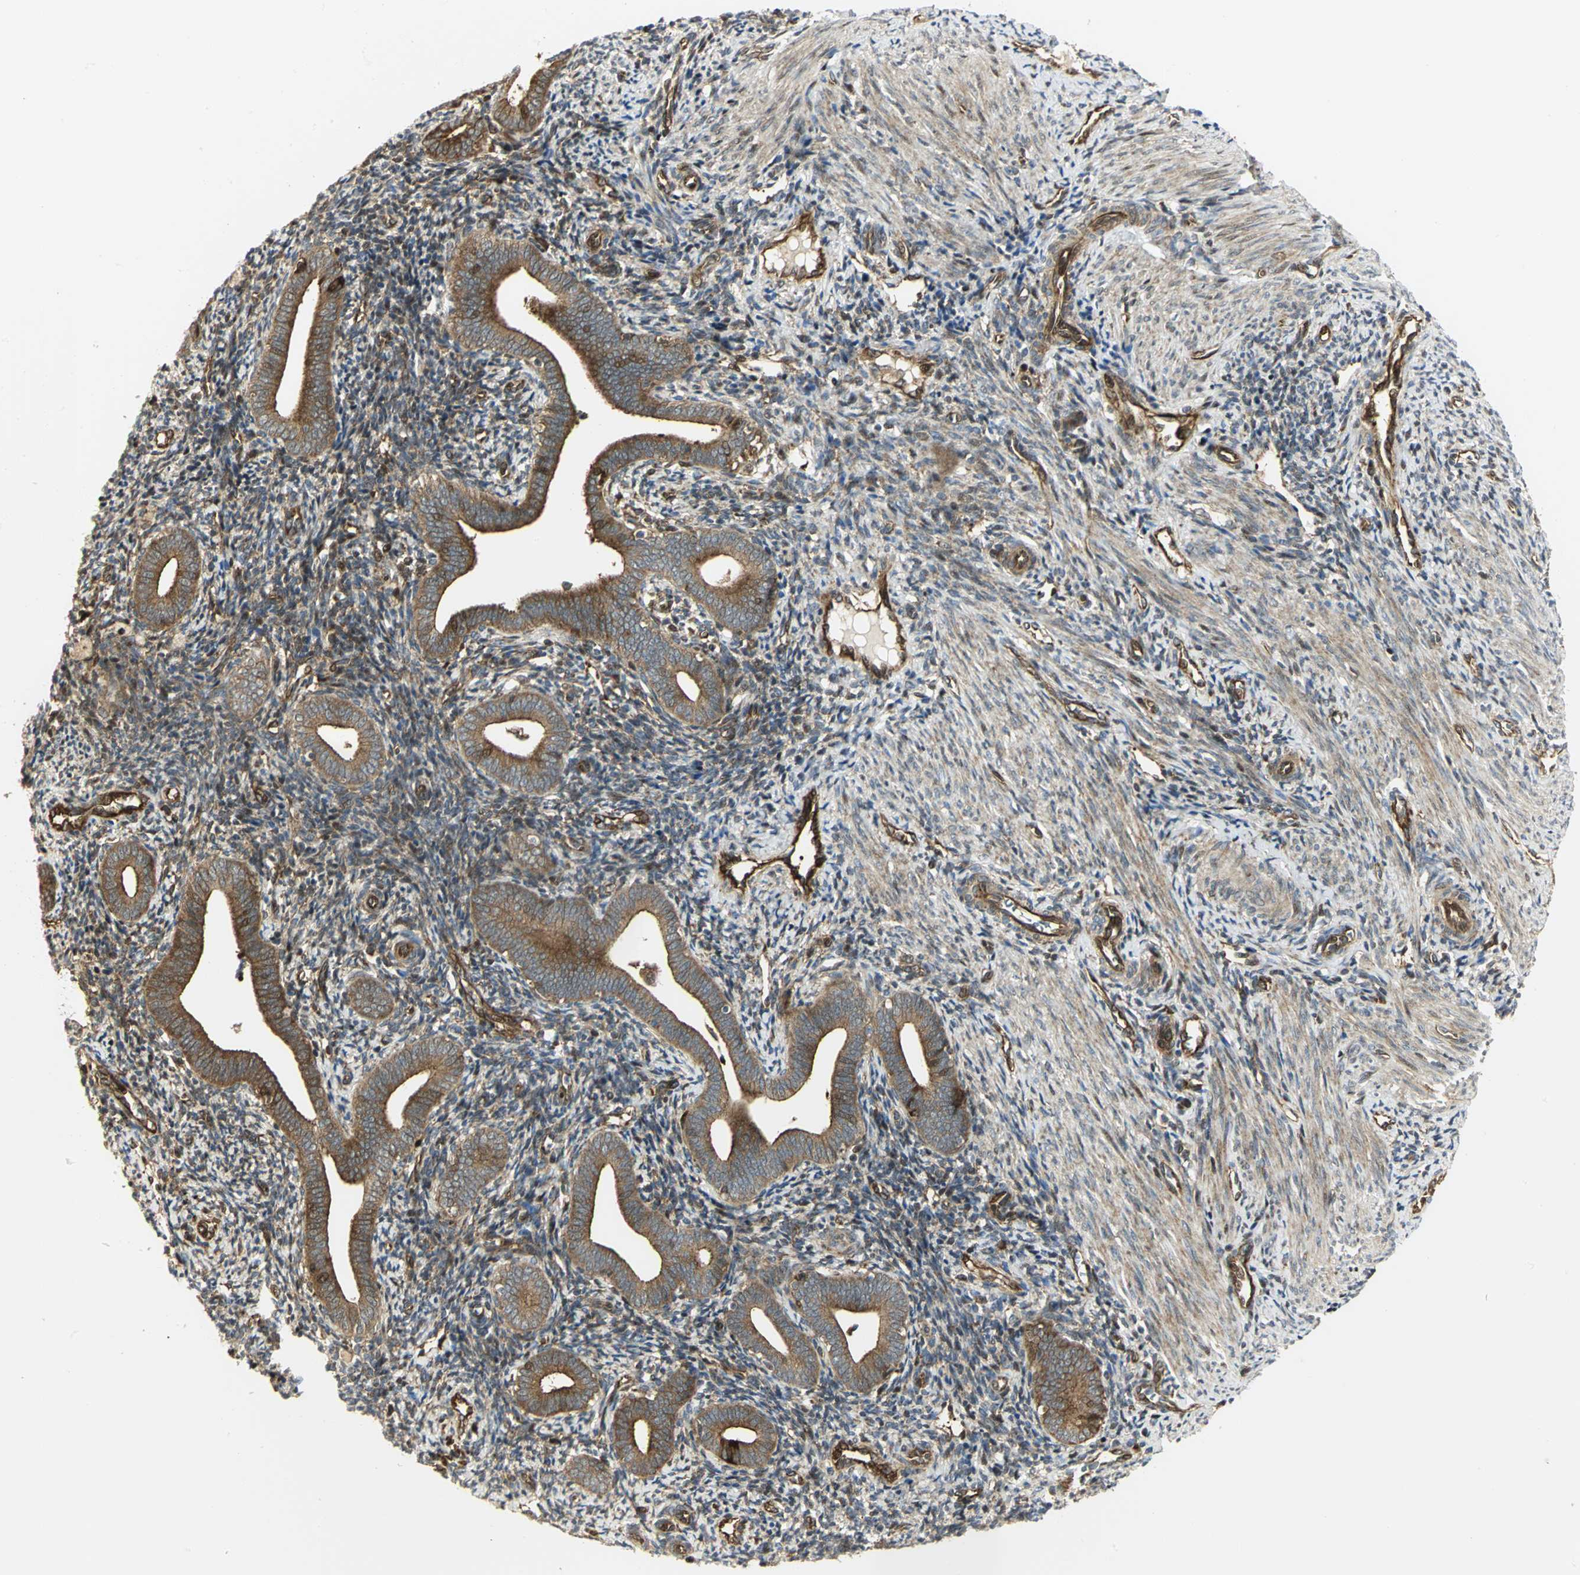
{"staining": {"intensity": "moderate", "quantity": ">75%", "location": "cytoplasmic/membranous,nuclear"}, "tissue": "endometrium", "cell_type": "Cells in endometrial stroma", "image_type": "normal", "snomed": [{"axis": "morphology", "description": "Normal tissue, NOS"}, {"axis": "topography", "description": "Uterus"}, {"axis": "topography", "description": "Endometrium"}], "caption": "The histopathology image shows staining of normal endometrium, revealing moderate cytoplasmic/membranous,nuclear protein staining (brown color) within cells in endometrial stroma. The staining is performed using DAB (3,3'-diaminobenzidine) brown chromogen to label protein expression. The nuclei are counter-stained blue using hematoxylin.", "gene": "EEA1", "patient": {"sex": "female", "age": 33}}